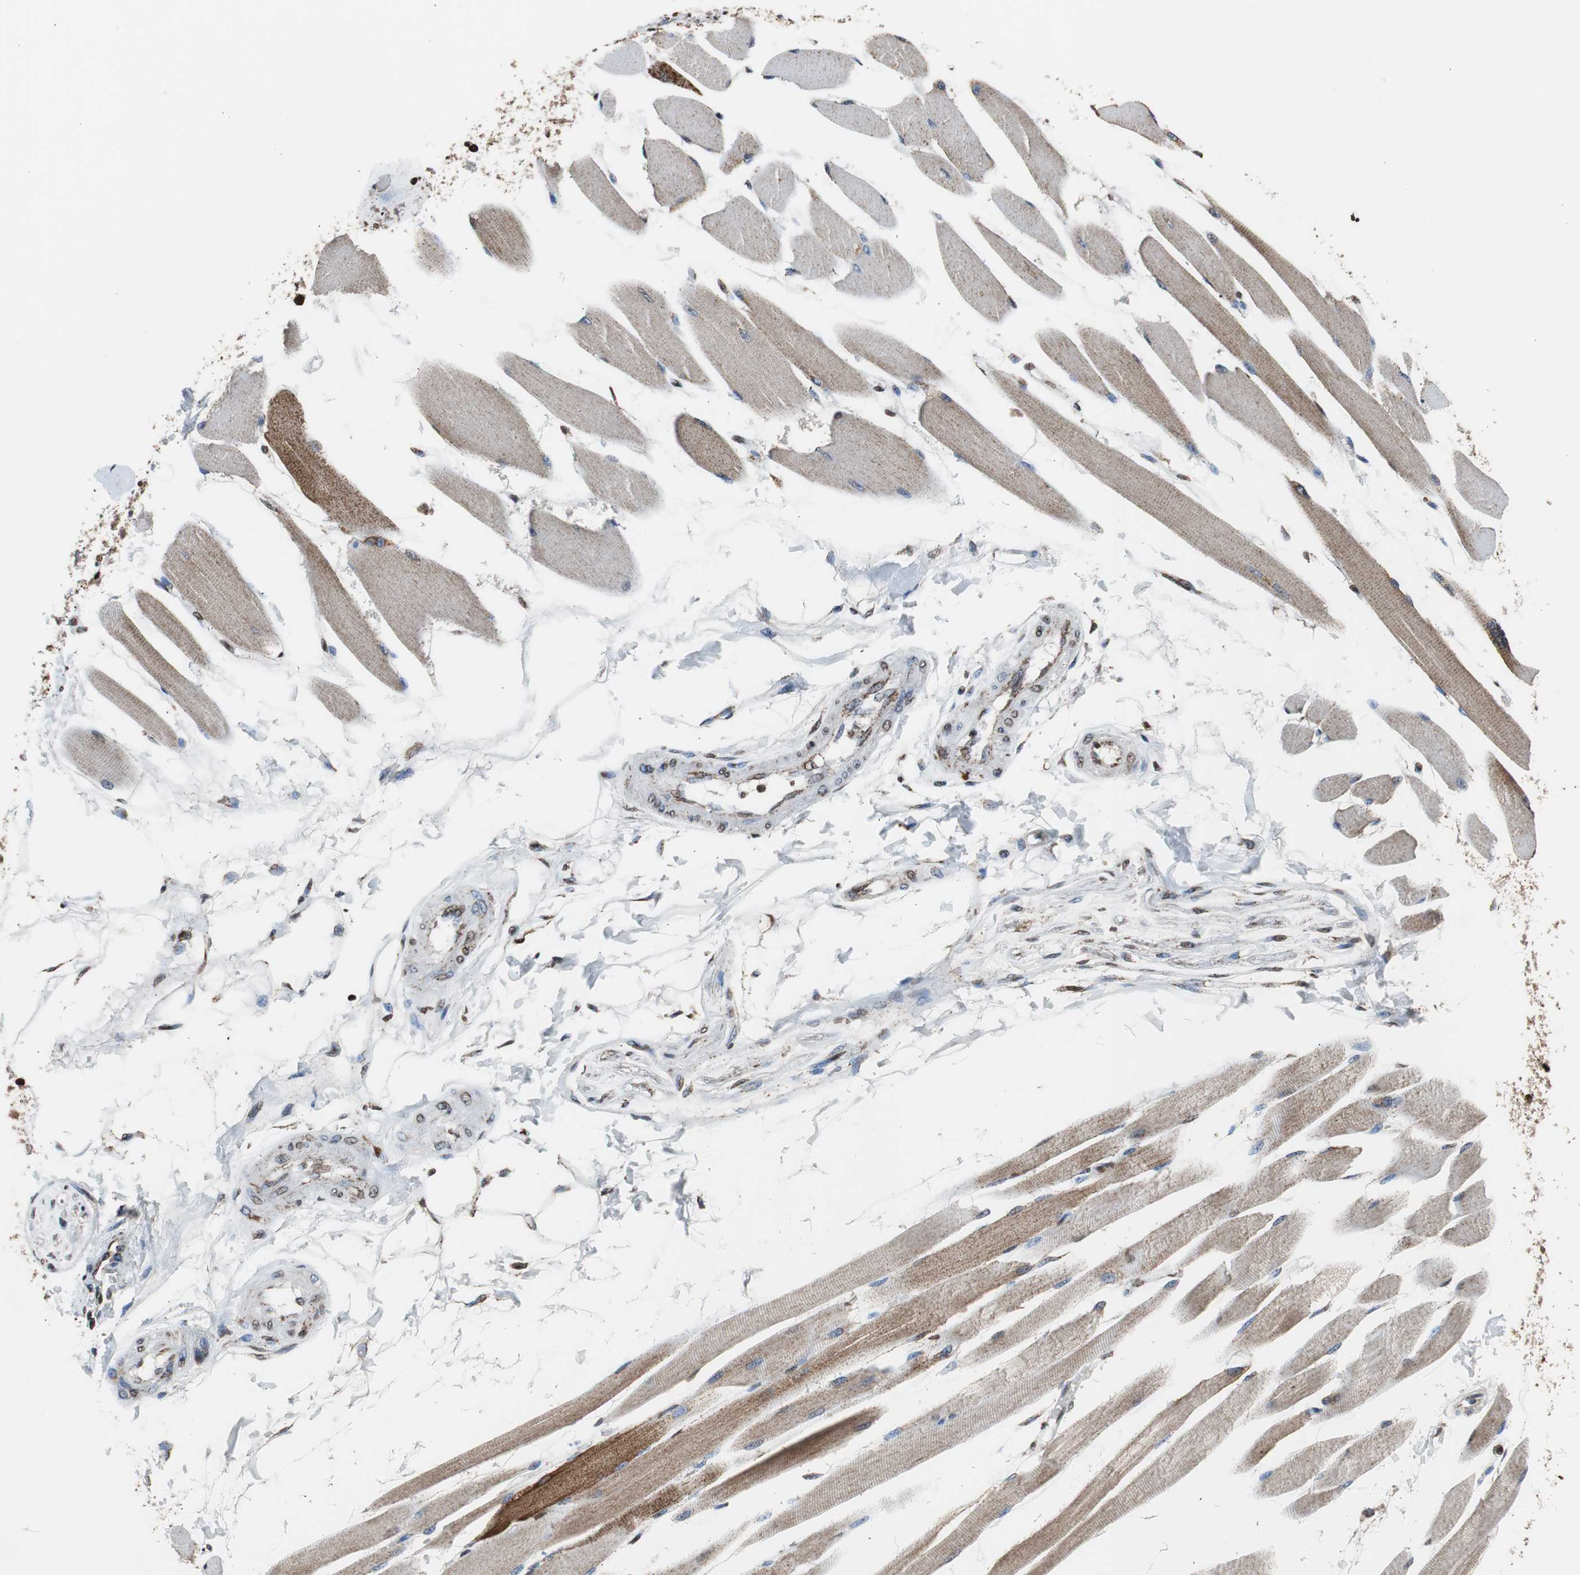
{"staining": {"intensity": "weak", "quantity": ">75%", "location": "cytoplasmic/membranous"}, "tissue": "skeletal muscle", "cell_type": "Myocytes", "image_type": "normal", "snomed": [{"axis": "morphology", "description": "Normal tissue, NOS"}, {"axis": "topography", "description": "Skeletal muscle"}, {"axis": "topography", "description": "Peripheral nerve tissue"}], "caption": "The image displays immunohistochemical staining of unremarkable skeletal muscle. There is weak cytoplasmic/membranous expression is identified in approximately >75% of myocytes. (DAB (3,3'-diaminobenzidine) = brown stain, brightfield microscopy at high magnification).", "gene": "HSPA9", "patient": {"sex": "female", "age": 84}}